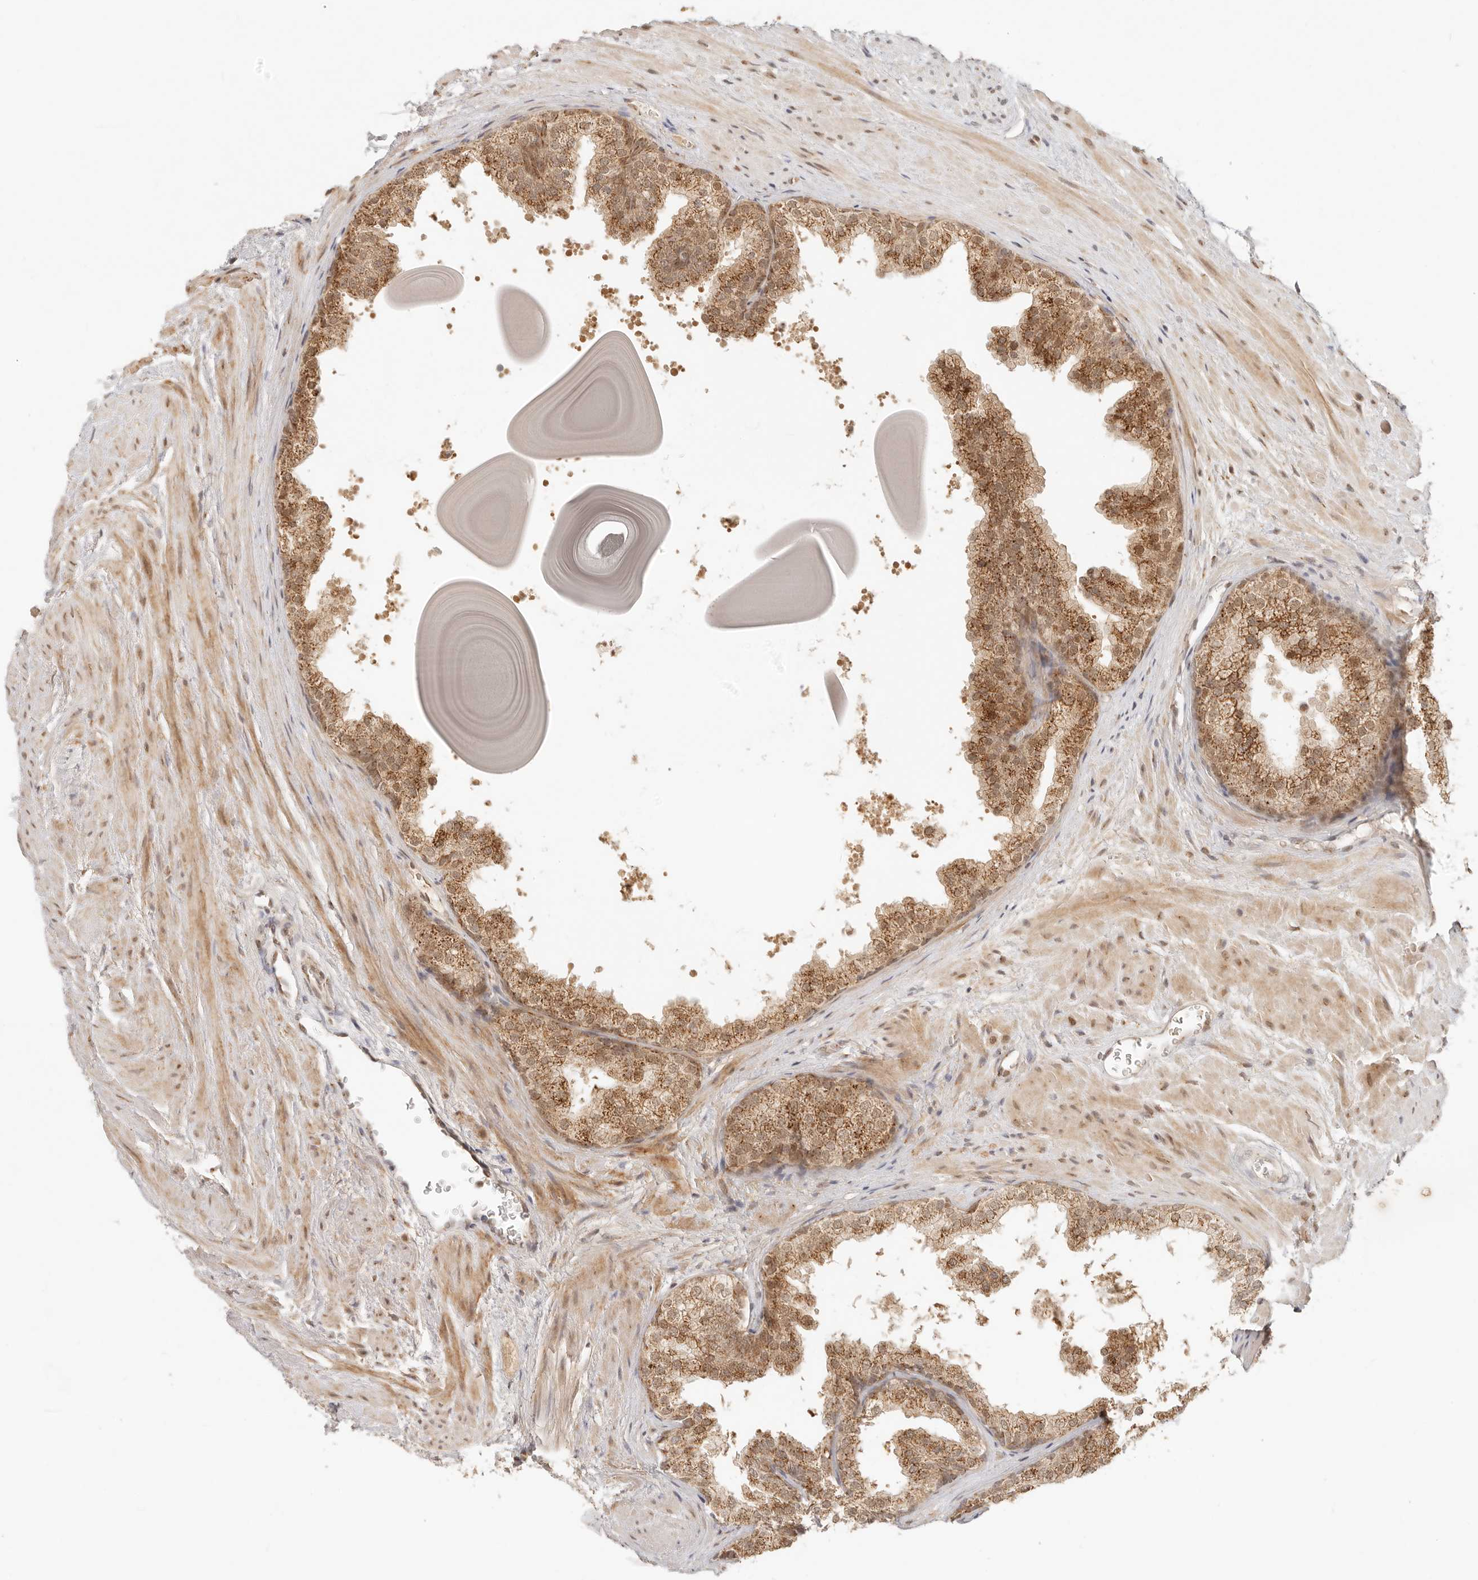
{"staining": {"intensity": "moderate", "quantity": ">75%", "location": "cytoplasmic/membranous"}, "tissue": "prostate", "cell_type": "Glandular cells", "image_type": "normal", "snomed": [{"axis": "morphology", "description": "Normal tissue, NOS"}, {"axis": "topography", "description": "Prostate"}], "caption": "Brown immunohistochemical staining in benign human prostate demonstrates moderate cytoplasmic/membranous expression in approximately >75% of glandular cells. Nuclei are stained in blue.", "gene": "INTS11", "patient": {"sex": "male", "age": 48}}